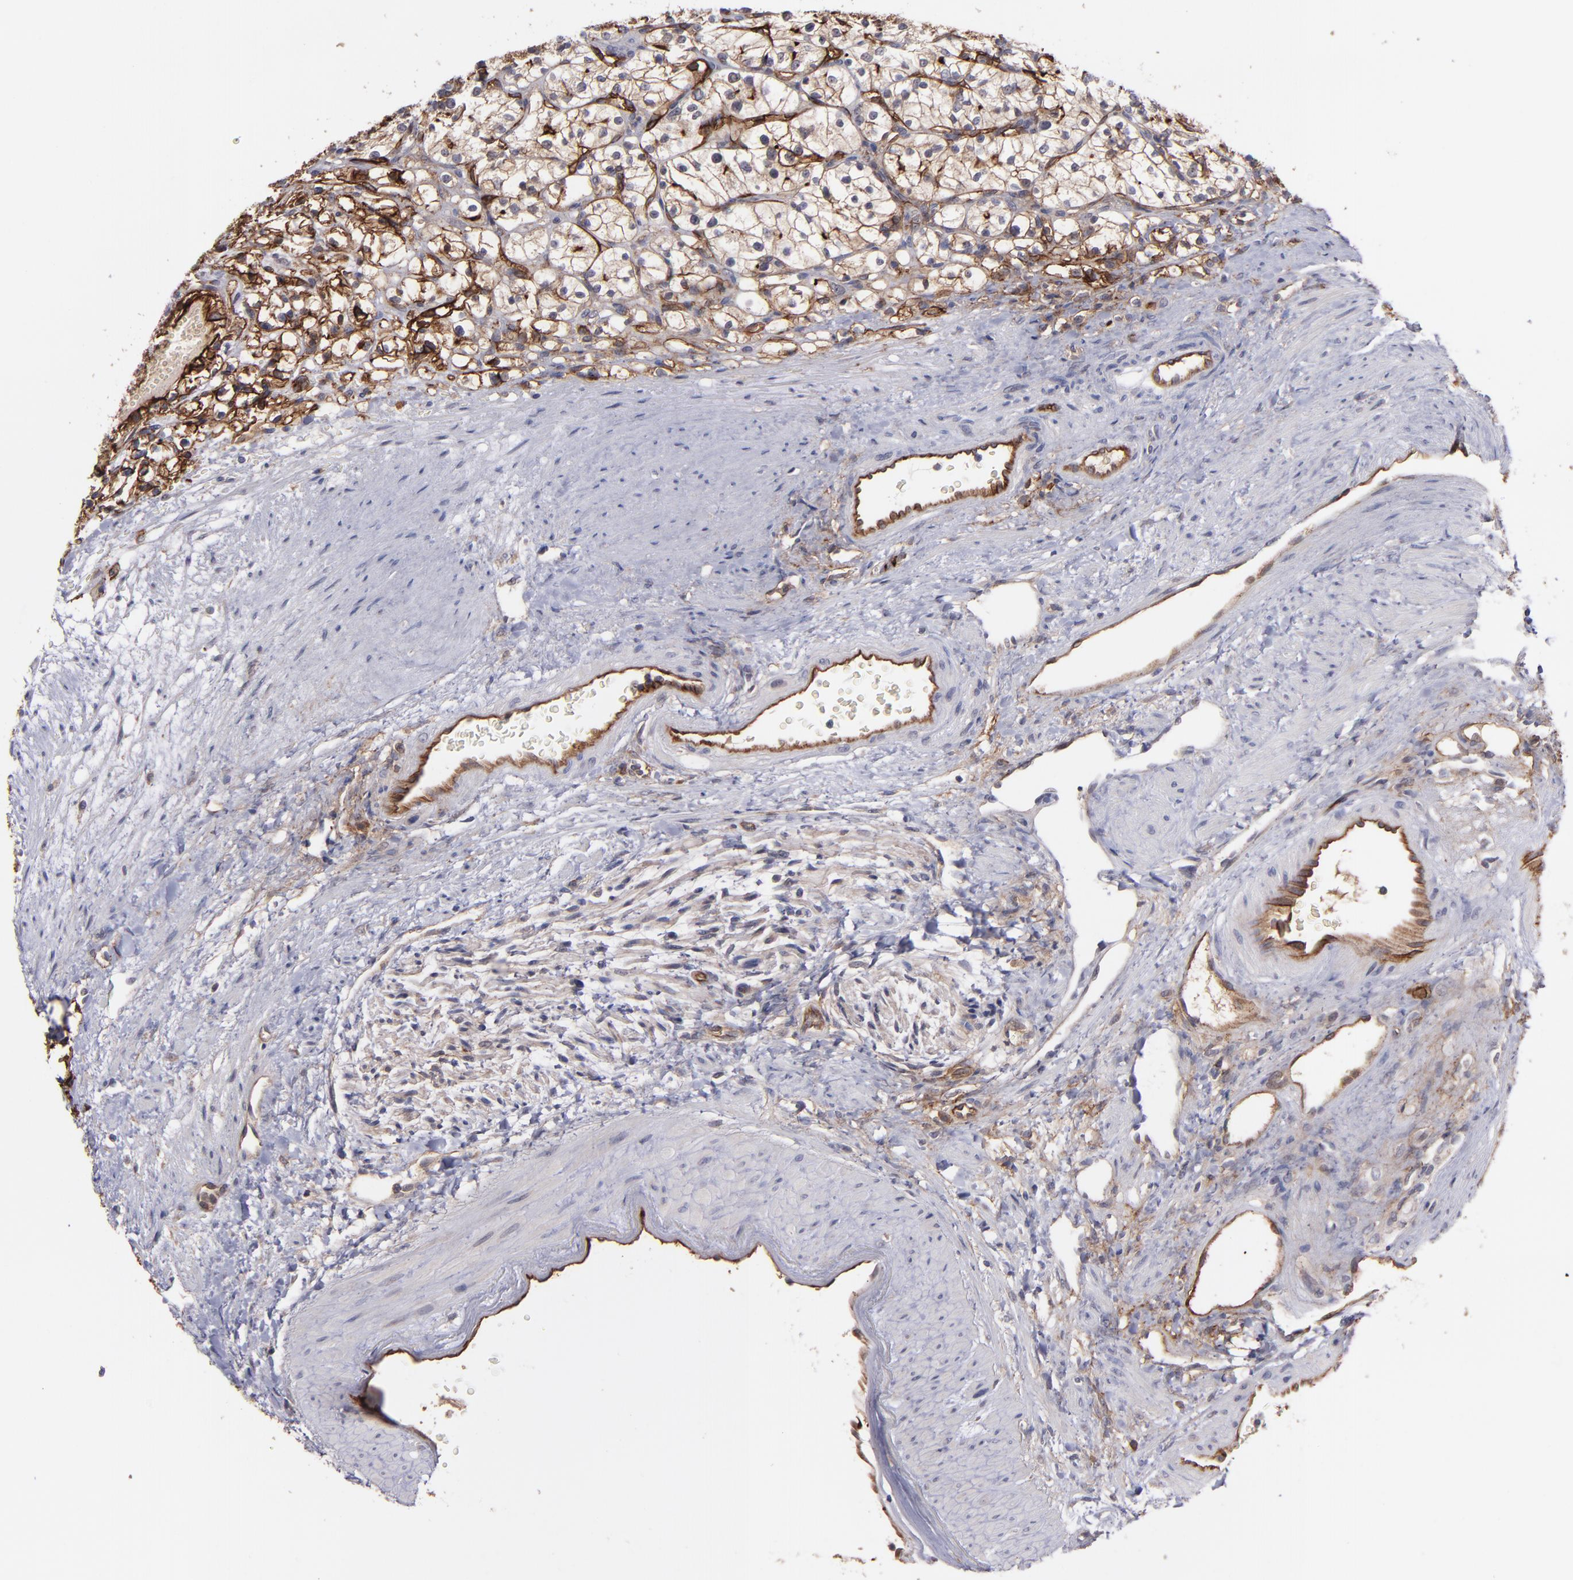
{"staining": {"intensity": "moderate", "quantity": "25%-75%", "location": "cytoplasmic/membranous"}, "tissue": "renal cancer", "cell_type": "Tumor cells", "image_type": "cancer", "snomed": [{"axis": "morphology", "description": "Adenocarcinoma, NOS"}, {"axis": "topography", "description": "Kidney"}], "caption": "Immunohistochemical staining of renal cancer shows medium levels of moderate cytoplasmic/membranous protein positivity in approximately 25%-75% of tumor cells. Ihc stains the protein in brown and the nuclei are stained blue.", "gene": "ICAM1", "patient": {"sex": "female", "age": 60}}